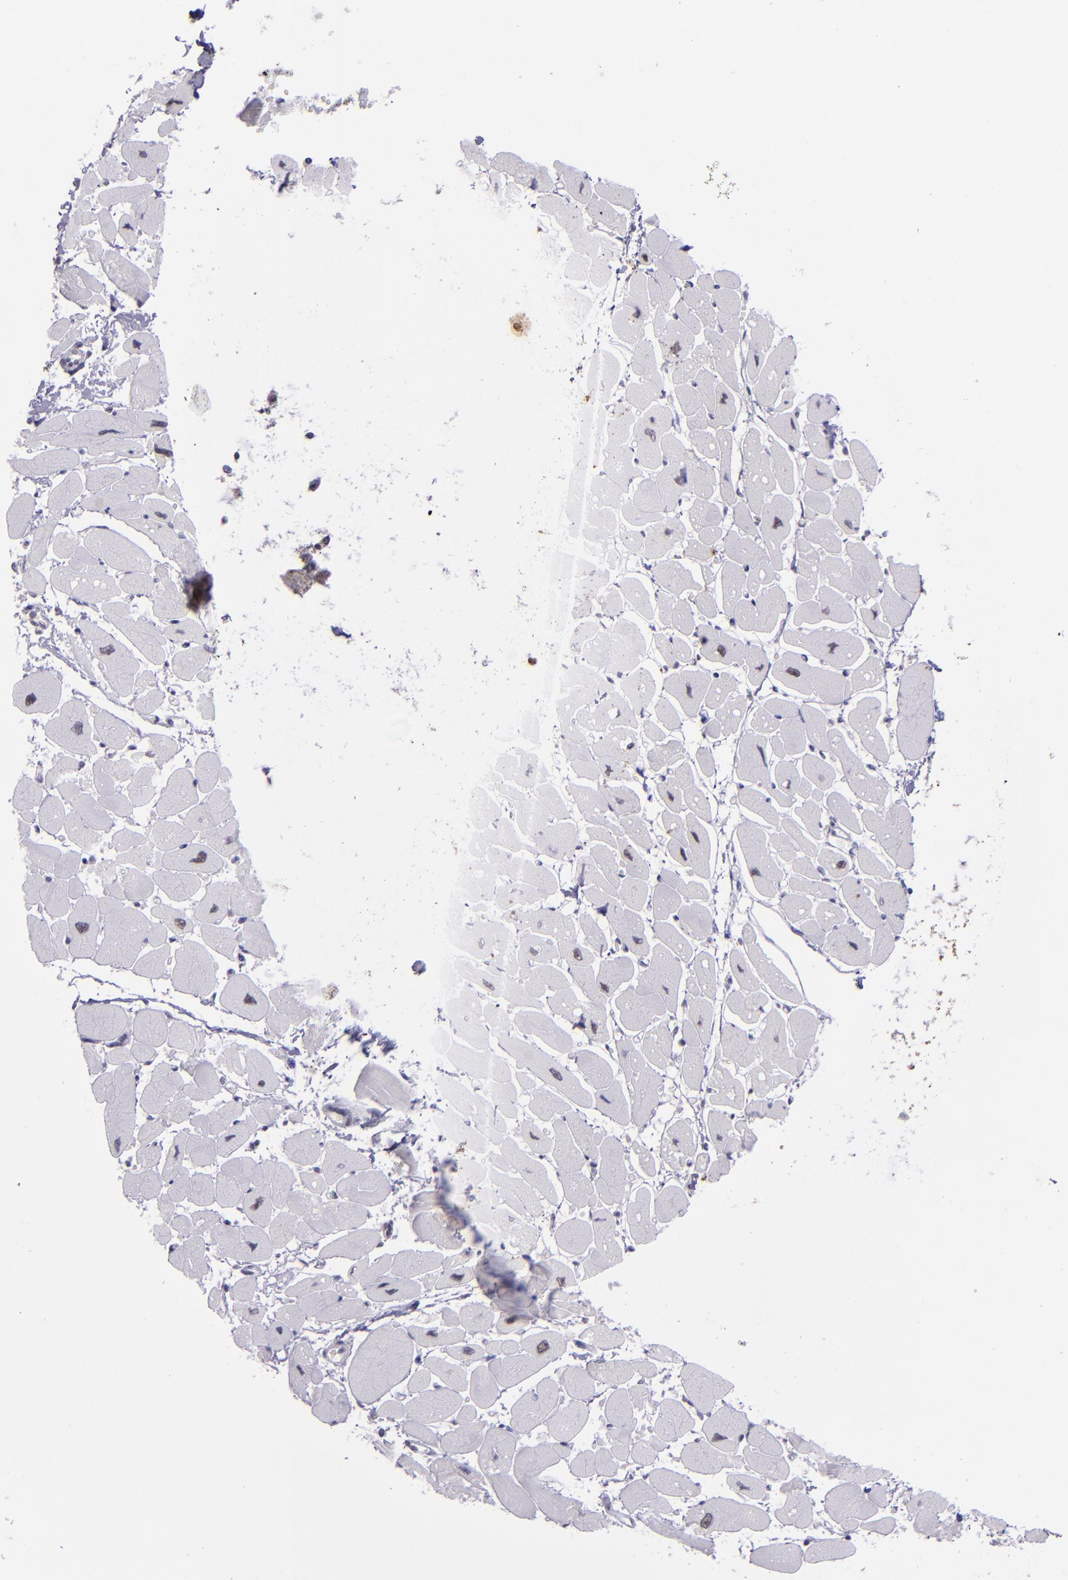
{"staining": {"intensity": "moderate", "quantity": ">75%", "location": "nuclear"}, "tissue": "heart muscle", "cell_type": "Cardiomyocytes", "image_type": "normal", "snomed": [{"axis": "morphology", "description": "Normal tissue, NOS"}, {"axis": "topography", "description": "Heart"}], "caption": "A brown stain highlights moderate nuclear expression of a protein in cardiomyocytes of unremarkable human heart muscle.", "gene": "BAG1", "patient": {"sex": "female", "age": 54}}